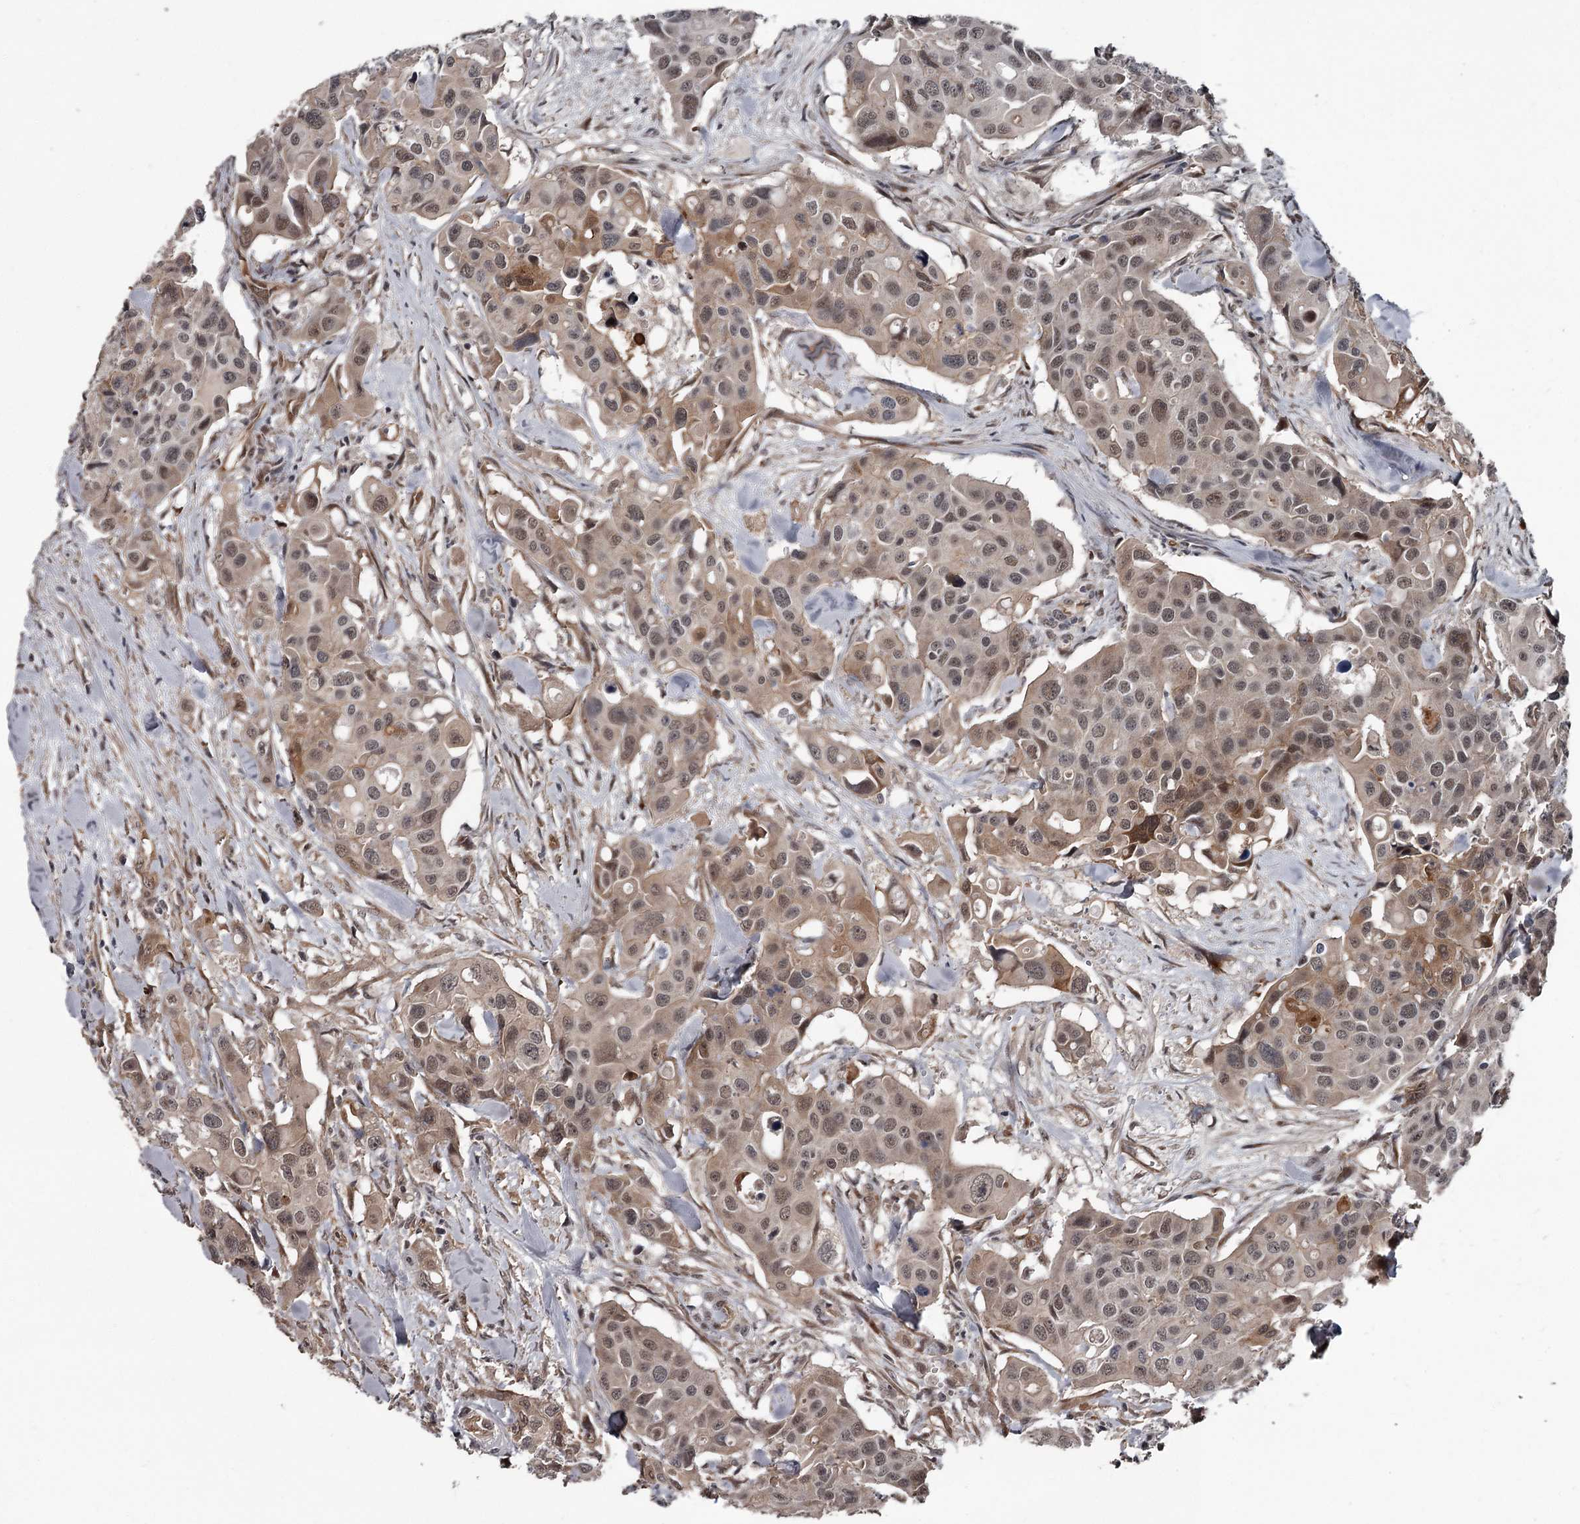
{"staining": {"intensity": "weak", "quantity": ">75%", "location": "cytoplasmic/membranous,nuclear"}, "tissue": "colorectal cancer", "cell_type": "Tumor cells", "image_type": "cancer", "snomed": [{"axis": "morphology", "description": "Adenocarcinoma, NOS"}, {"axis": "topography", "description": "Colon"}], "caption": "IHC of human colorectal cancer (adenocarcinoma) shows low levels of weak cytoplasmic/membranous and nuclear staining in approximately >75% of tumor cells.", "gene": "CDC42EP2", "patient": {"sex": "male", "age": 77}}